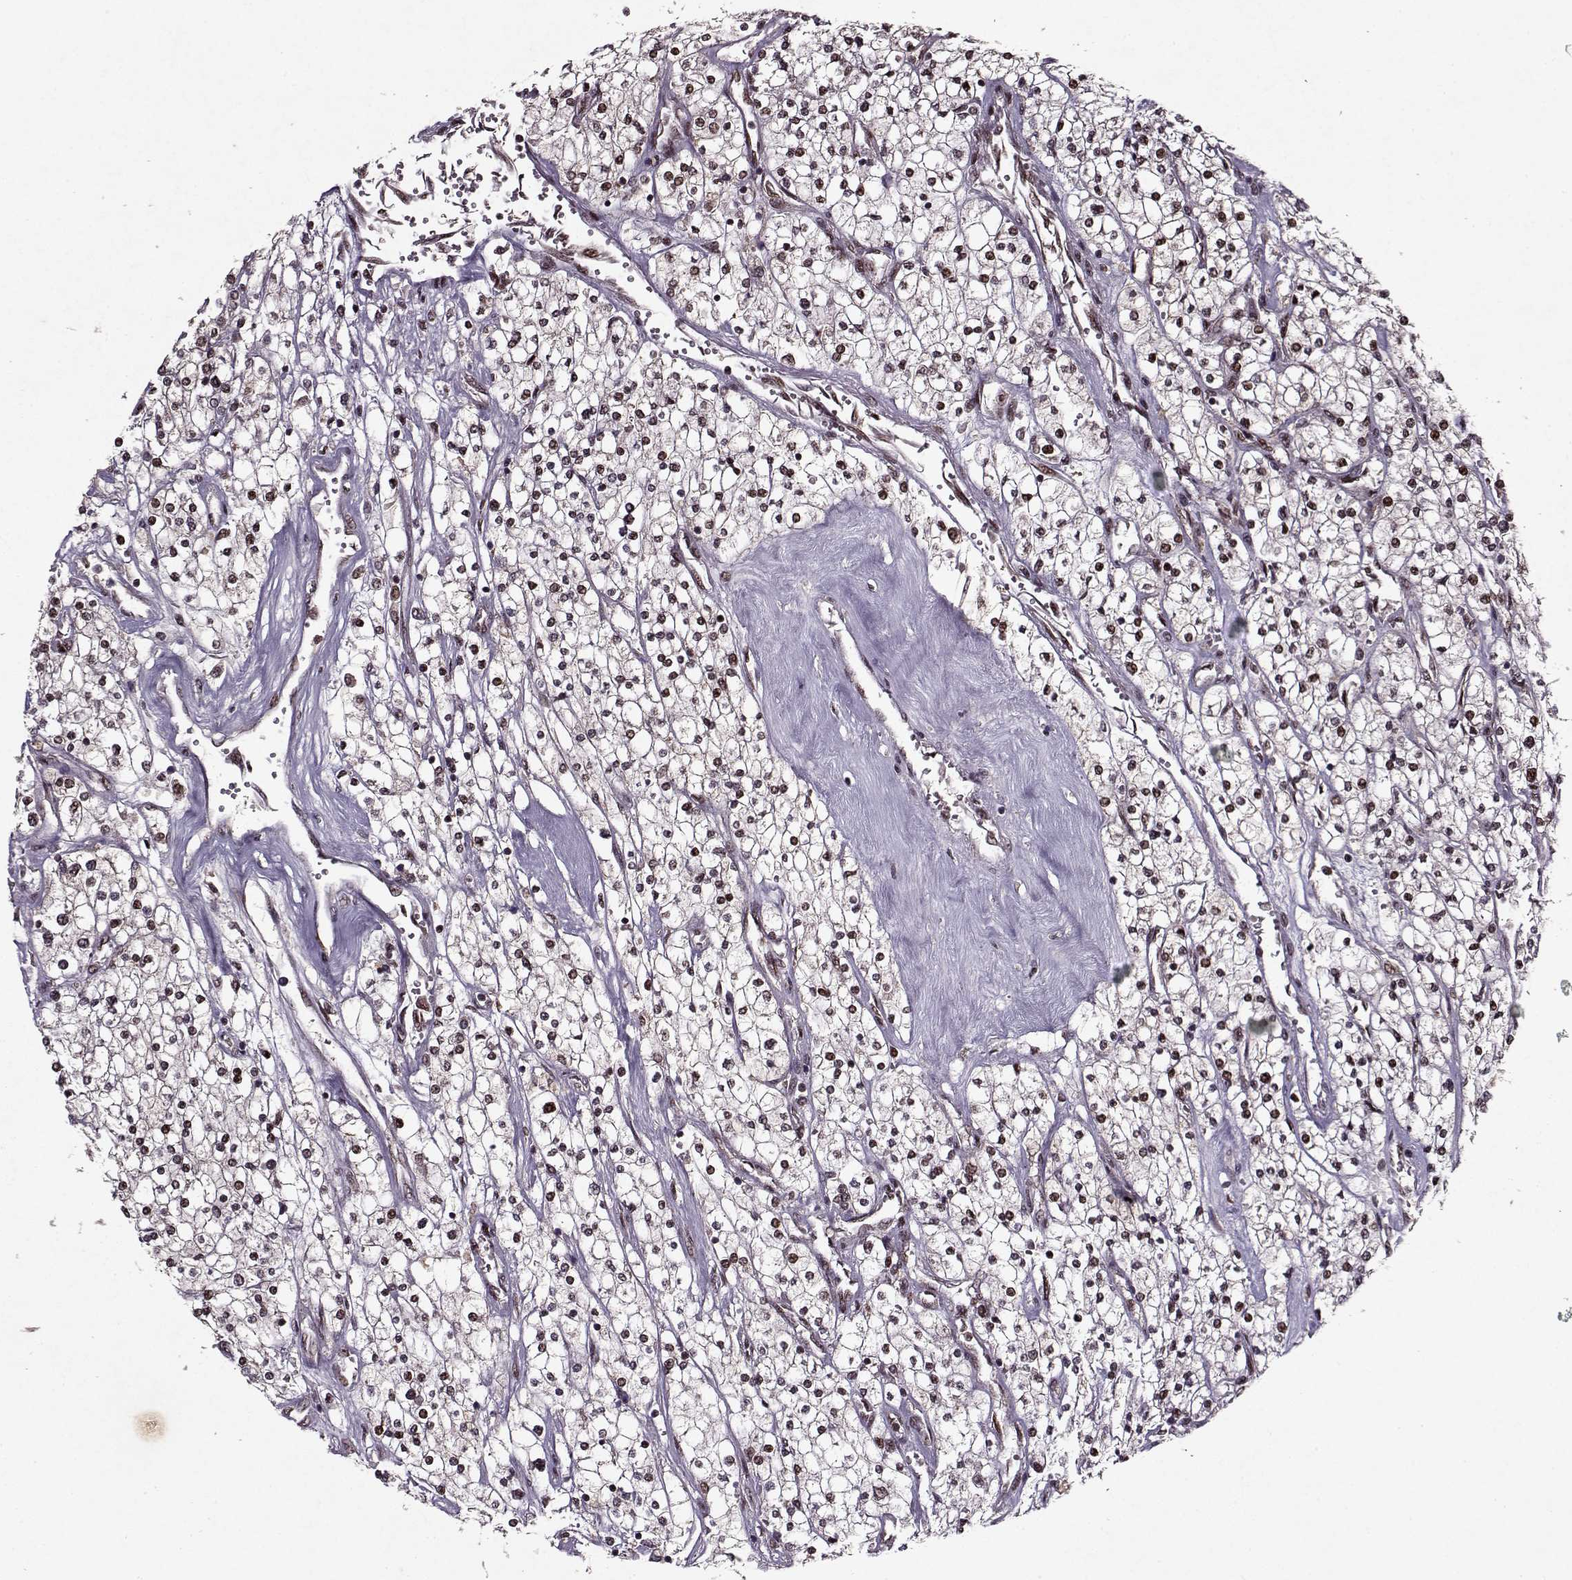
{"staining": {"intensity": "weak", "quantity": ">75%", "location": "nuclear"}, "tissue": "renal cancer", "cell_type": "Tumor cells", "image_type": "cancer", "snomed": [{"axis": "morphology", "description": "Adenocarcinoma, NOS"}, {"axis": "topography", "description": "Kidney"}], "caption": "This photomicrograph demonstrates renal cancer (adenocarcinoma) stained with immunohistochemistry (IHC) to label a protein in brown. The nuclear of tumor cells show weak positivity for the protein. Nuclei are counter-stained blue.", "gene": "PSMA7", "patient": {"sex": "male", "age": 80}}